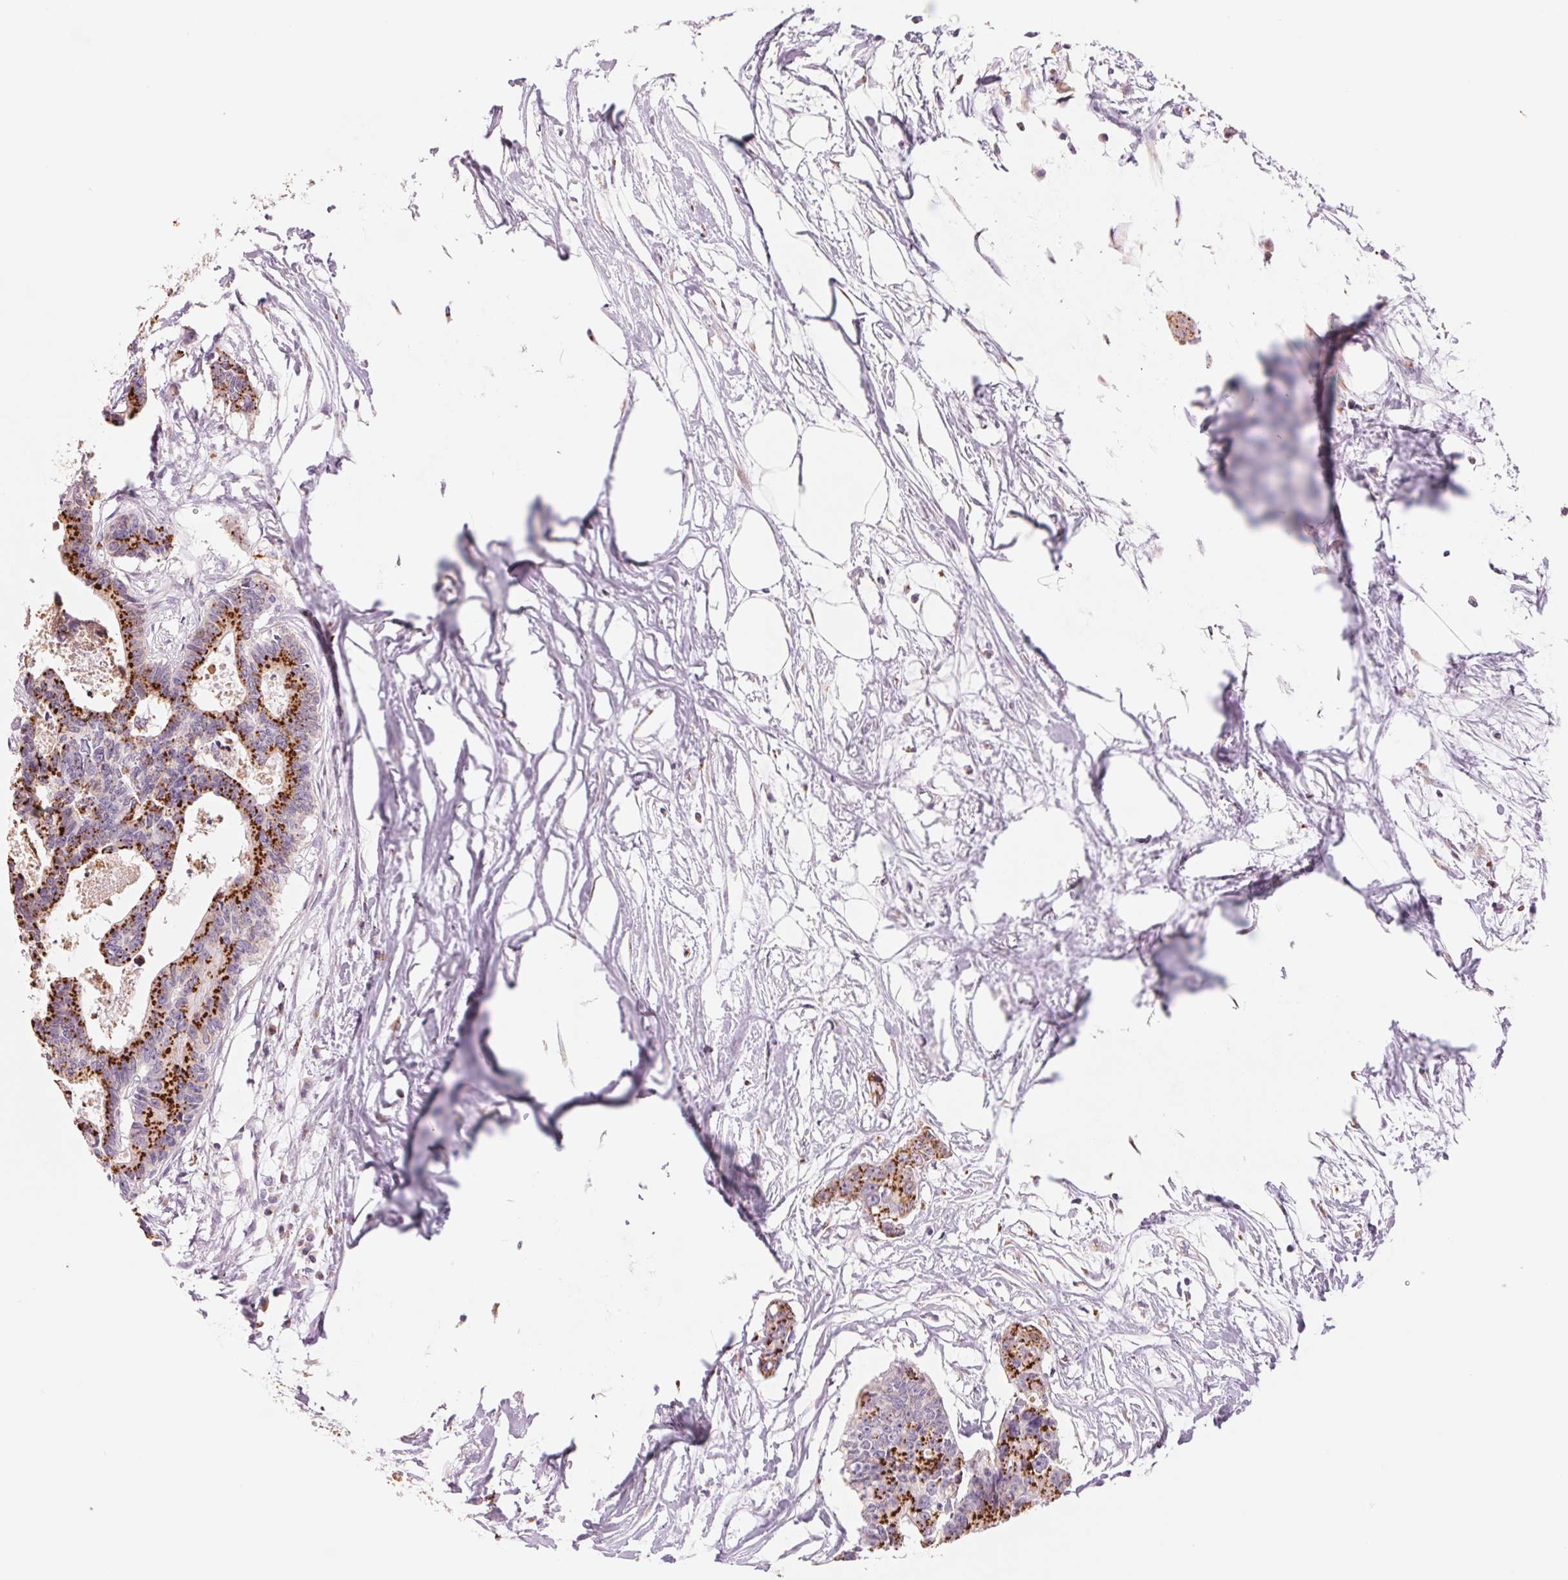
{"staining": {"intensity": "strong", "quantity": ">75%", "location": "cytoplasmic/membranous"}, "tissue": "colorectal cancer", "cell_type": "Tumor cells", "image_type": "cancer", "snomed": [{"axis": "morphology", "description": "Adenocarcinoma, NOS"}, {"axis": "topography", "description": "Rectum"}], "caption": "A high-resolution image shows IHC staining of adenocarcinoma (colorectal), which shows strong cytoplasmic/membranous staining in about >75% of tumor cells.", "gene": "GALNT7", "patient": {"sex": "male", "age": 57}}